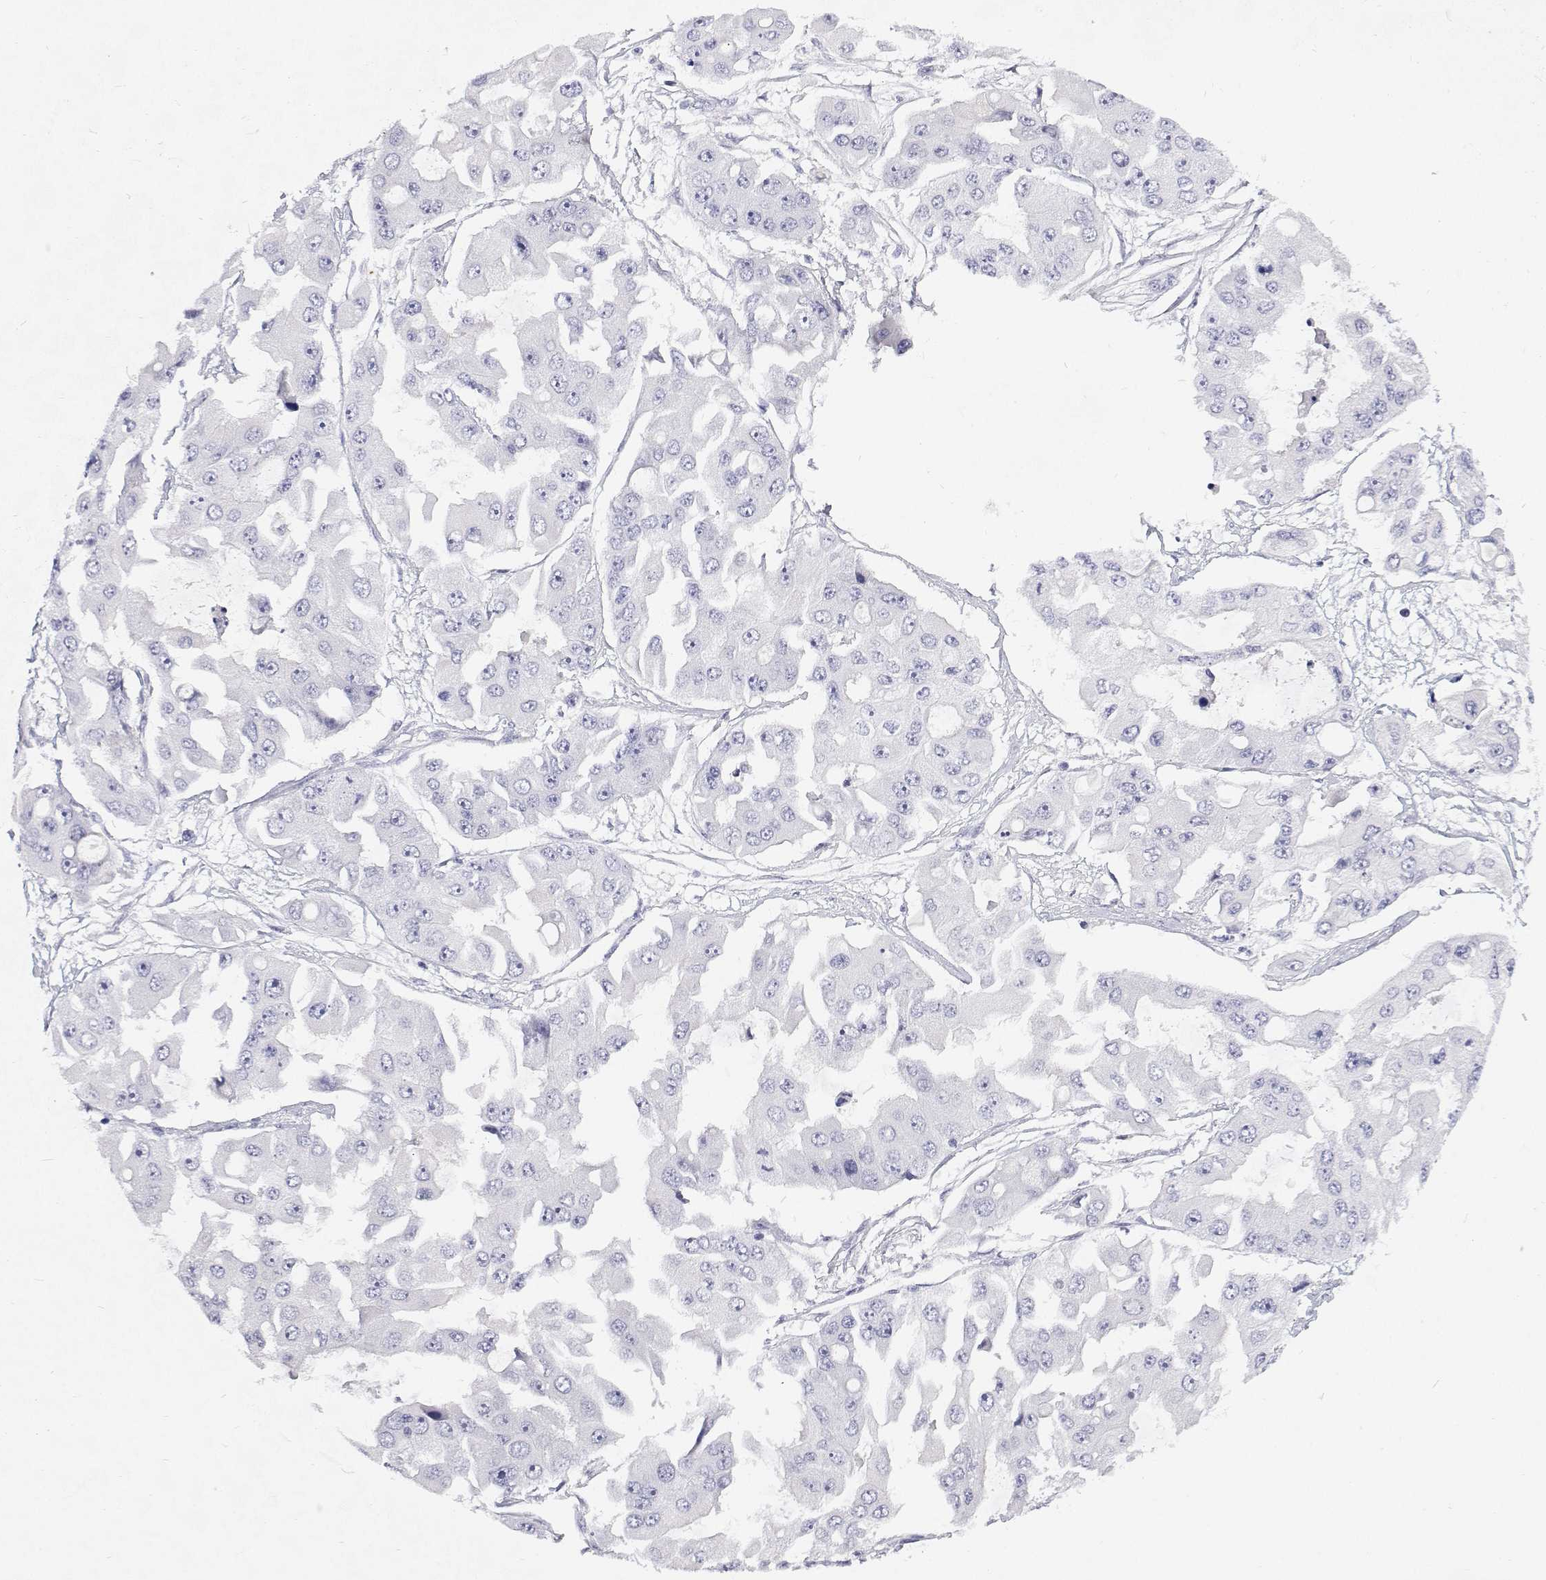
{"staining": {"intensity": "negative", "quantity": "none", "location": "none"}, "tissue": "ovarian cancer", "cell_type": "Tumor cells", "image_type": "cancer", "snomed": [{"axis": "morphology", "description": "Cystadenocarcinoma, serous, NOS"}, {"axis": "topography", "description": "Ovary"}], "caption": "Tumor cells show no significant positivity in ovarian cancer.", "gene": "NCR2", "patient": {"sex": "female", "age": 56}}